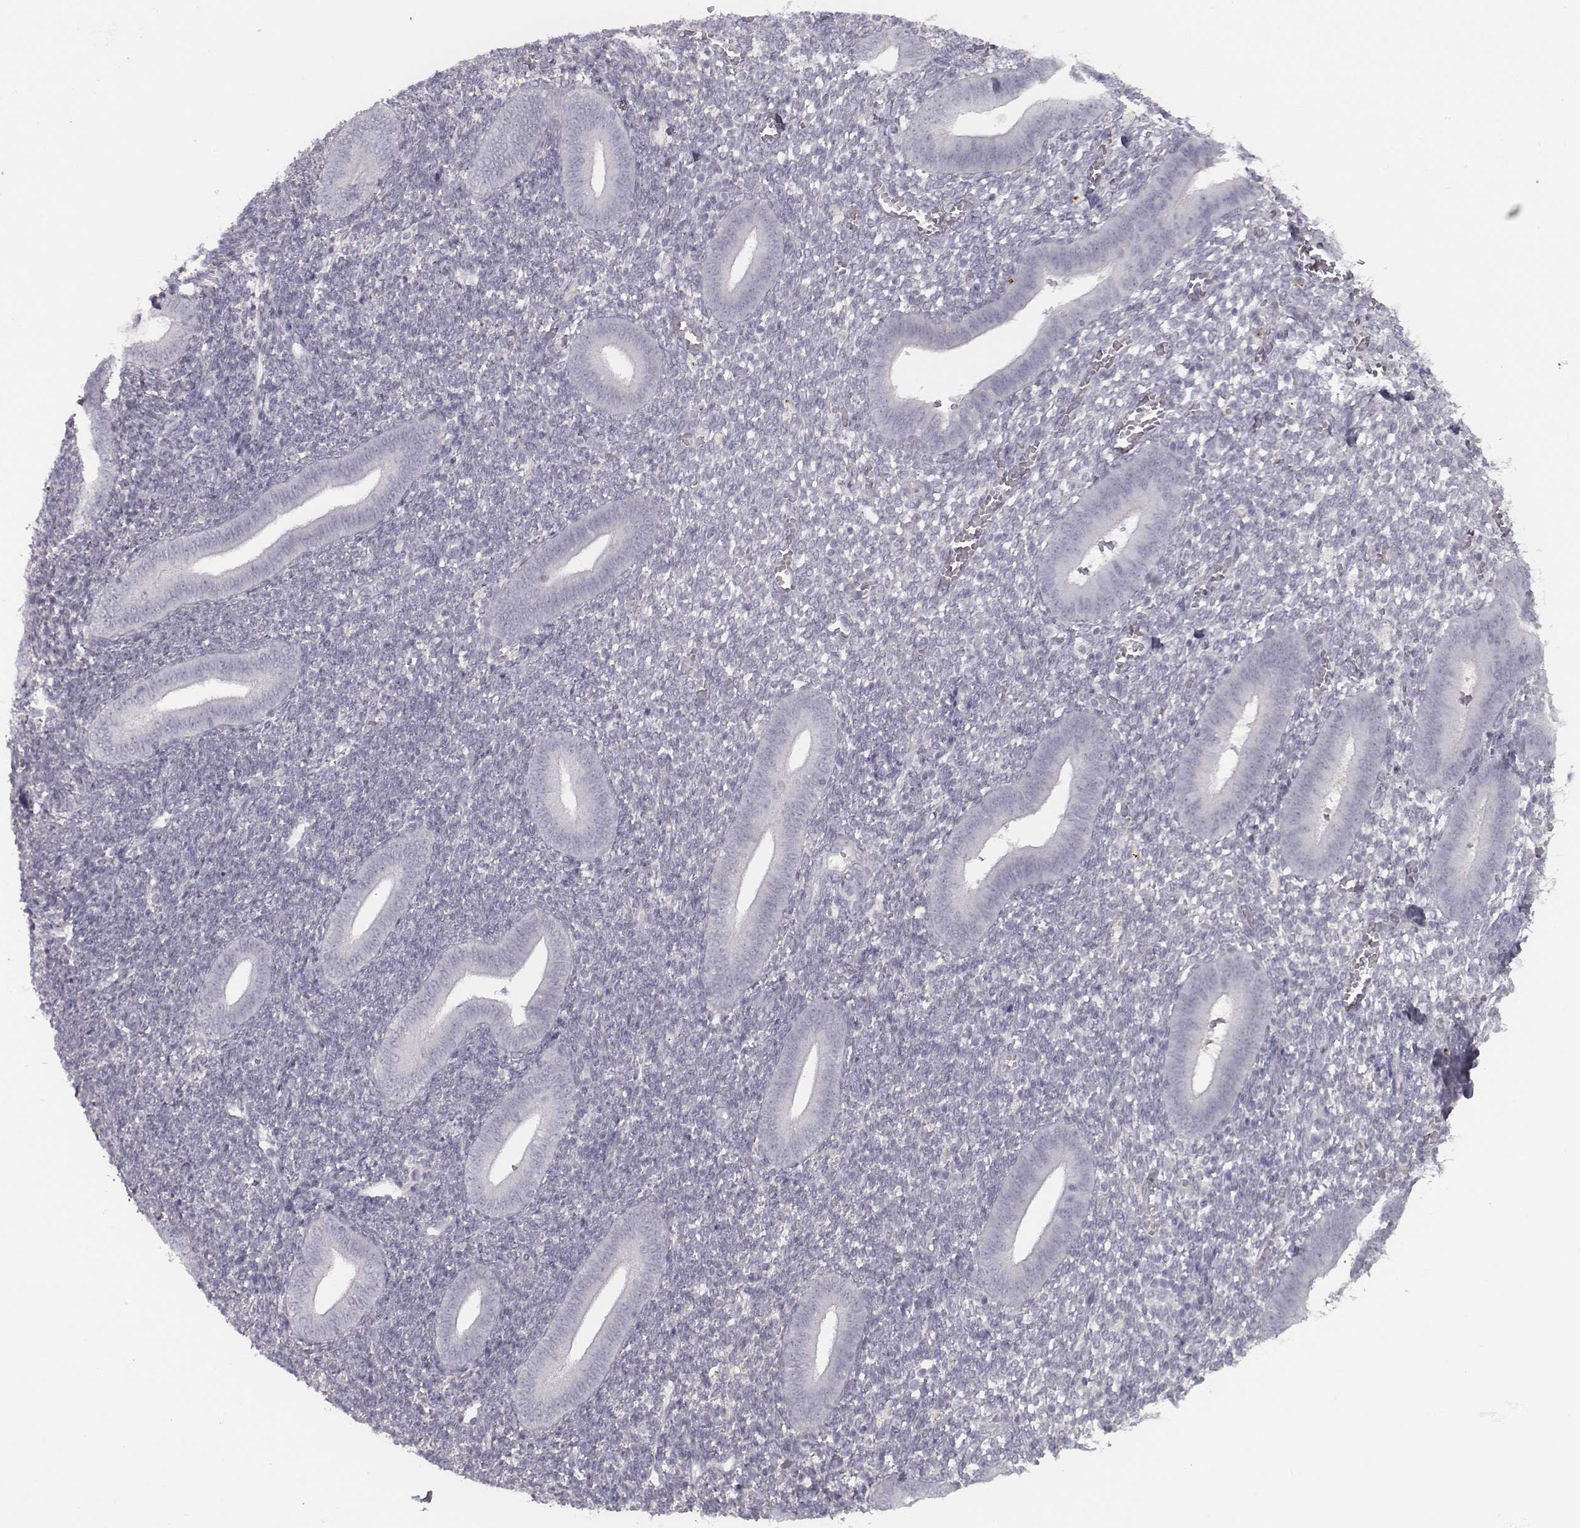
{"staining": {"intensity": "negative", "quantity": "none", "location": "none"}, "tissue": "endometrium", "cell_type": "Cells in endometrial stroma", "image_type": "normal", "snomed": [{"axis": "morphology", "description": "Normal tissue, NOS"}, {"axis": "topography", "description": "Endometrium"}], "caption": "The photomicrograph reveals no significant staining in cells in endometrial stroma of endometrium. (DAB (3,3'-diaminobenzidine) IHC, high magnification).", "gene": "SEPTIN14", "patient": {"sex": "female", "age": 25}}